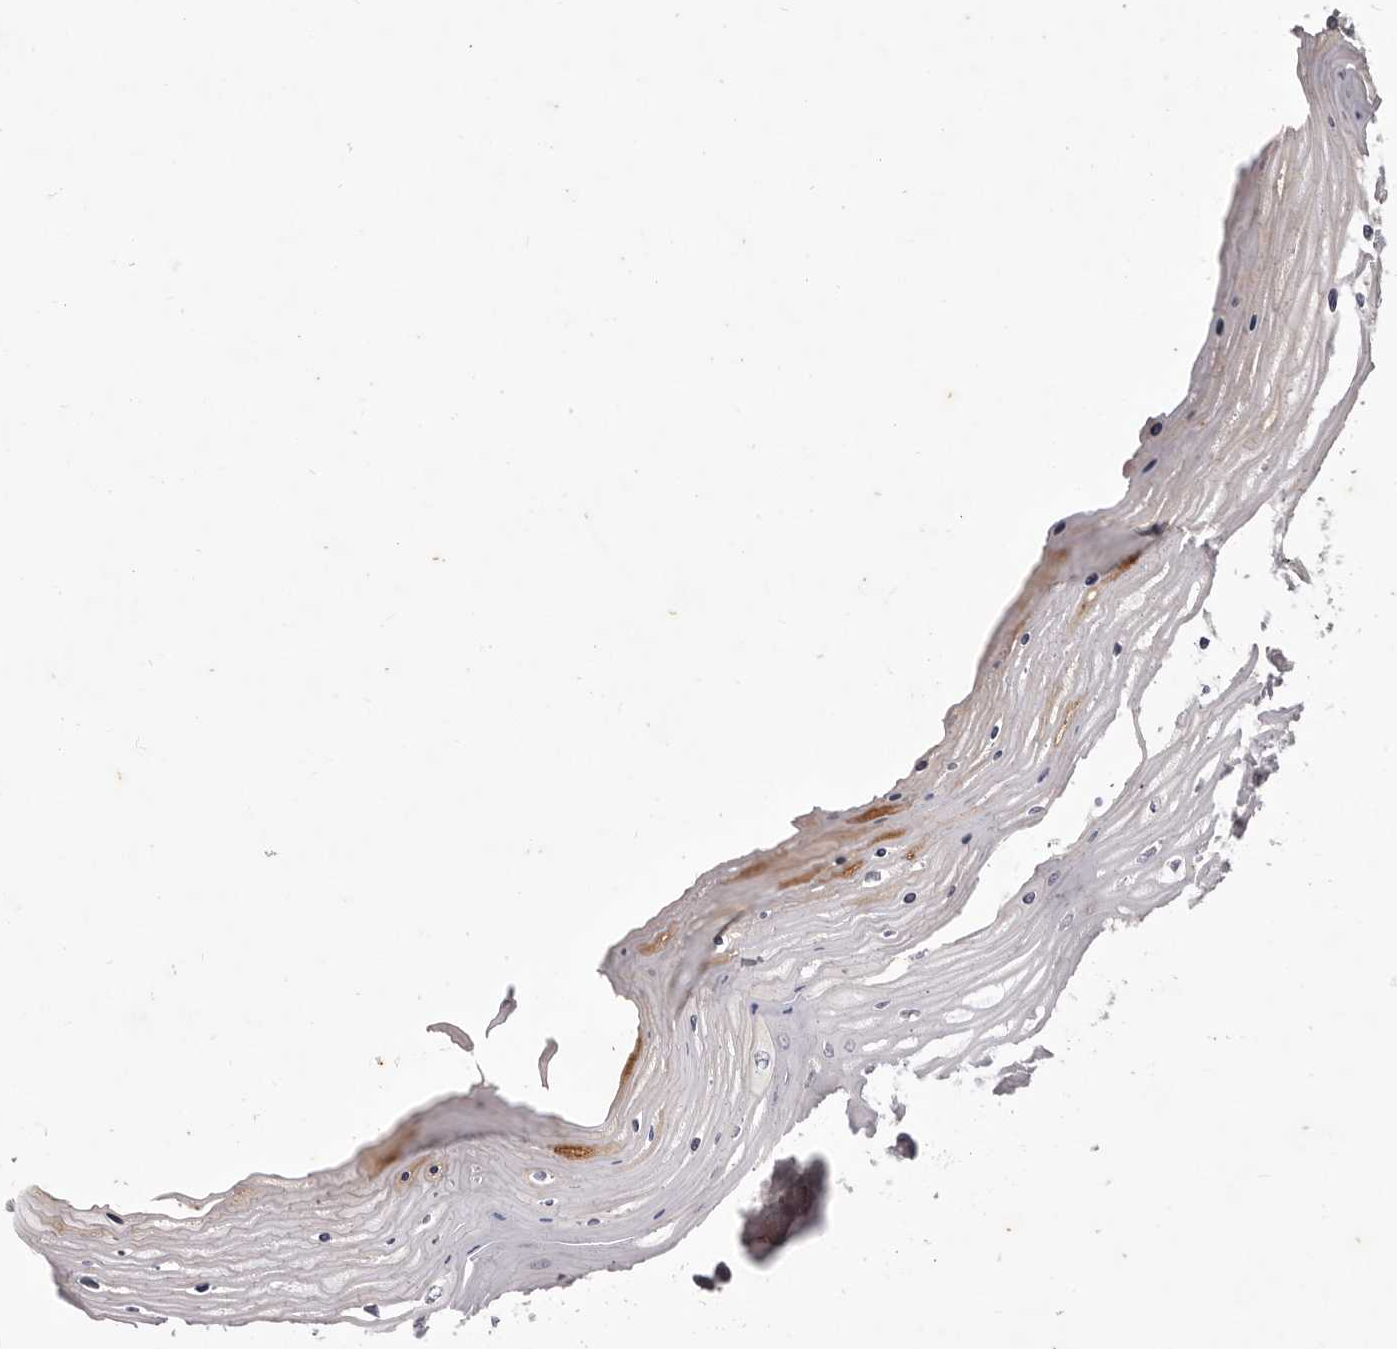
{"staining": {"intensity": "moderate", "quantity": "<25%", "location": "cytoplasmic/membranous"}, "tissue": "cervix", "cell_type": "Glandular cells", "image_type": "normal", "snomed": [{"axis": "morphology", "description": "Normal tissue, NOS"}, {"axis": "topography", "description": "Cervix"}], "caption": "Immunohistochemical staining of normal cervix displays low levels of moderate cytoplasmic/membranous expression in about <25% of glandular cells.", "gene": "GARNL3", "patient": {"sex": "female", "age": 55}}